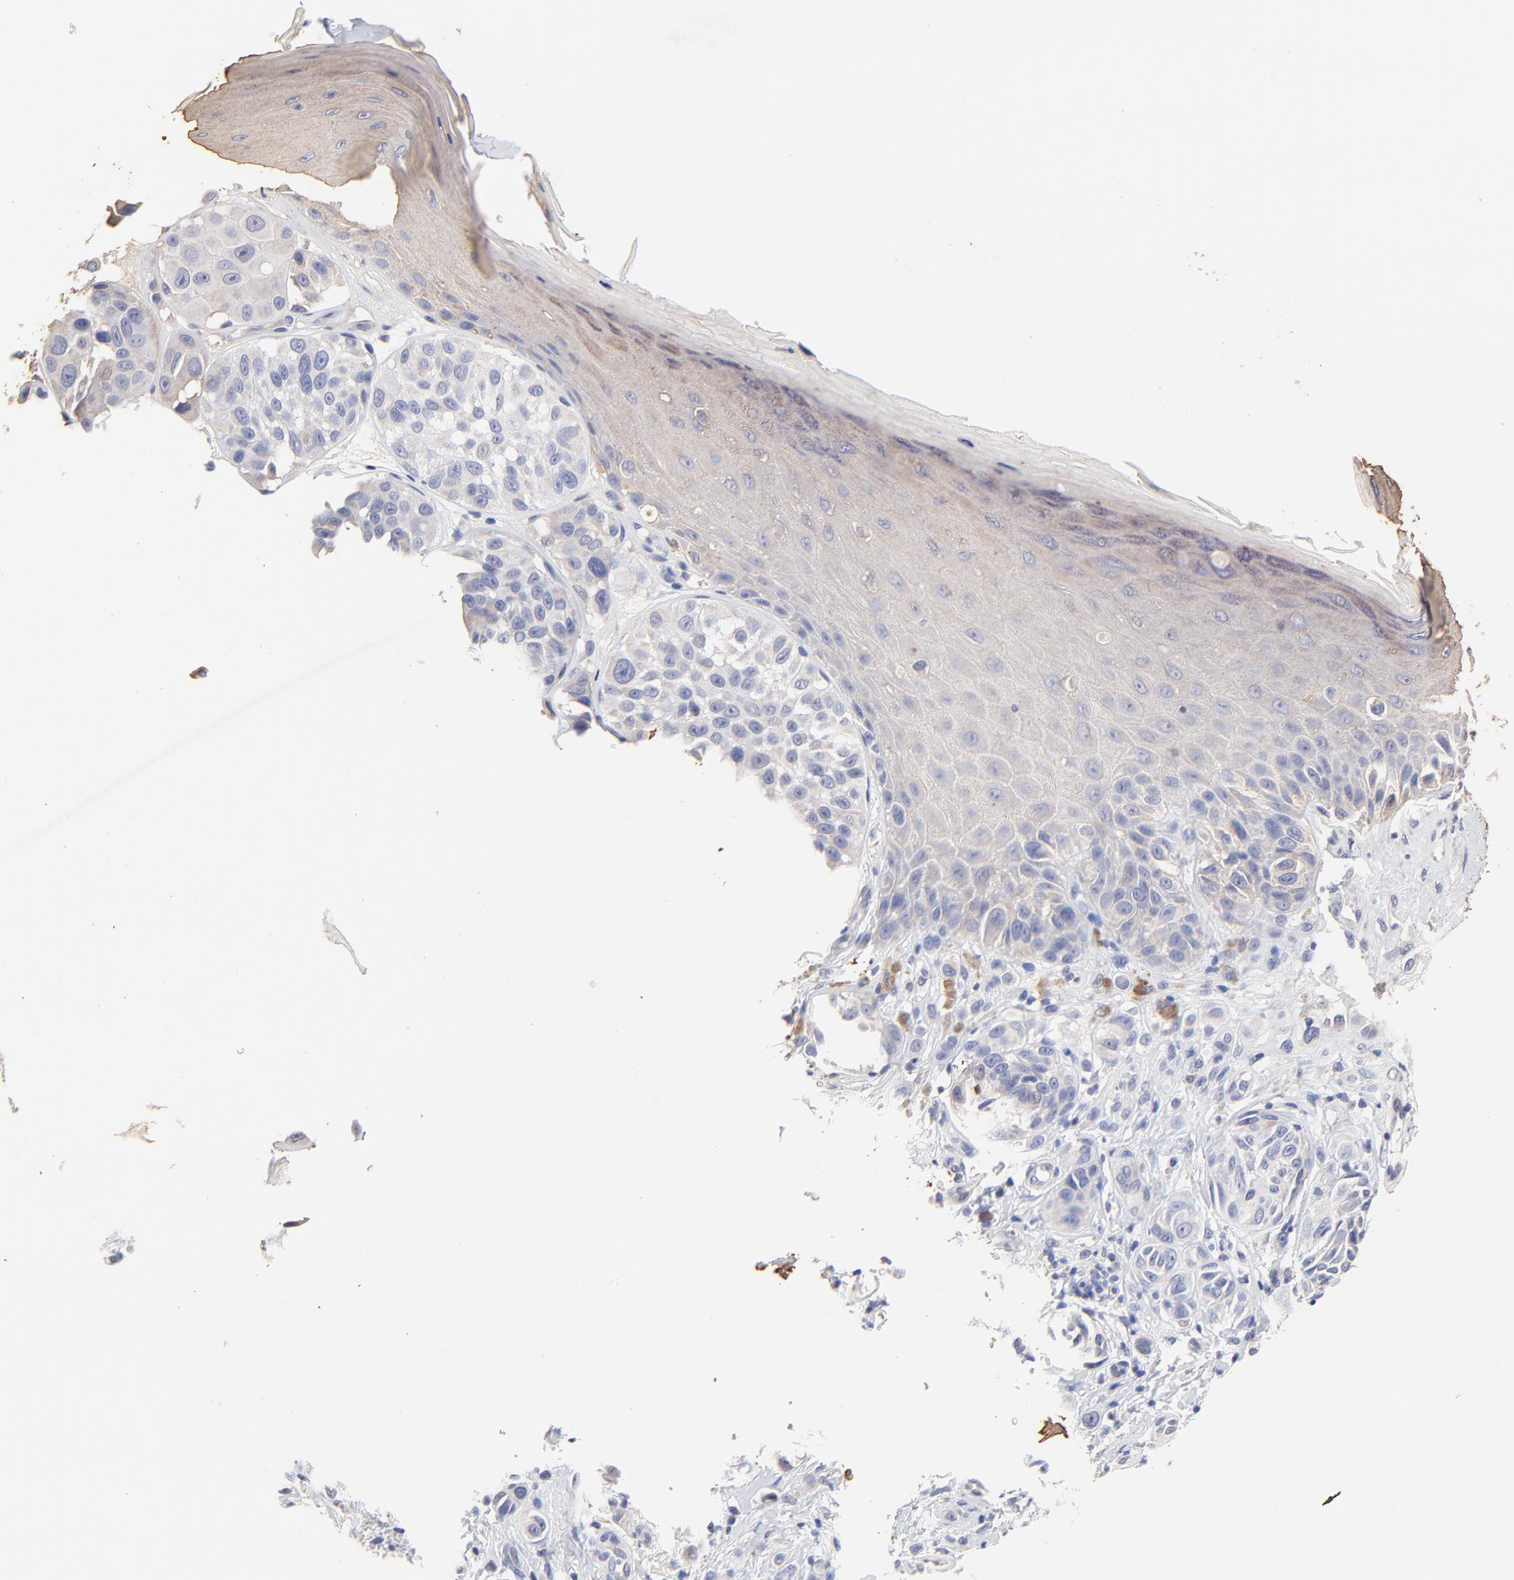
{"staining": {"intensity": "weak", "quantity": "<25%", "location": "cytoplasmic/membranous"}, "tissue": "melanoma", "cell_type": "Tumor cells", "image_type": "cancer", "snomed": [{"axis": "morphology", "description": "Malignant melanoma, NOS"}, {"axis": "topography", "description": "Skin"}], "caption": "High power microscopy image of an immunohistochemistry (IHC) histopathology image of melanoma, revealing no significant staining in tumor cells. (IHC, brightfield microscopy, high magnification).", "gene": "TWNK", "patient": {"sex": "male", "age": 57}}